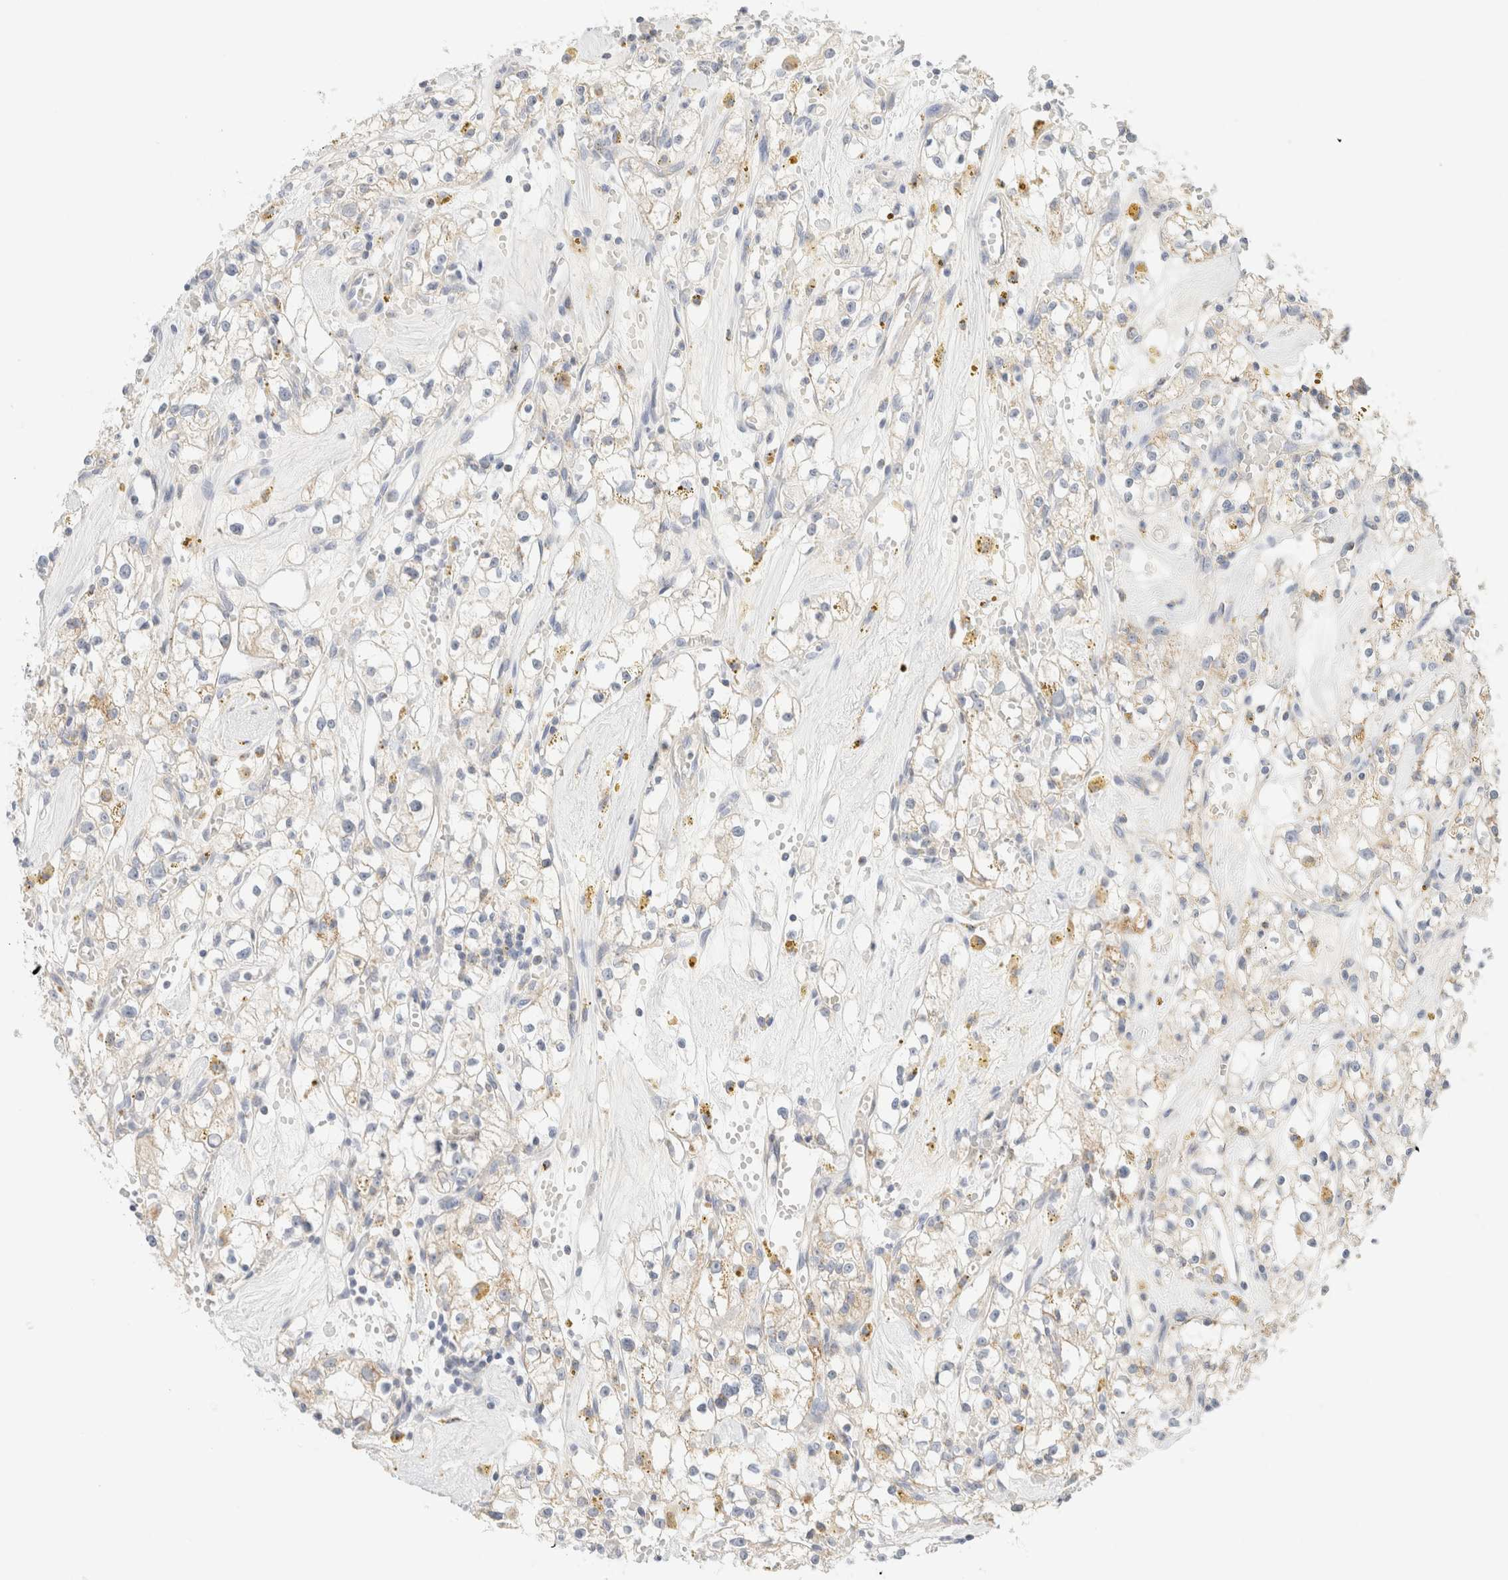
{"staining": {"intensity": "weak", "quantity": "25%-75%", "location": "cytoplasmic/membranous"}, "tissue": "renal cancer", "cell_type": "Tumor cells", "image_type": "cancer", "snomed": [{"axis": "morphology", "description": "Adenocarcinoma, NOS"}, {"axis": "topography", "description": "Kidney"}], "caption": "This is an image of immunohistochemistry staining of renal cancer, which shows weak staining in the cytoplasmic/membranous of tumor cells.", "gene": "HDHD3", "patient": {"sex": "male", "age": 56}}